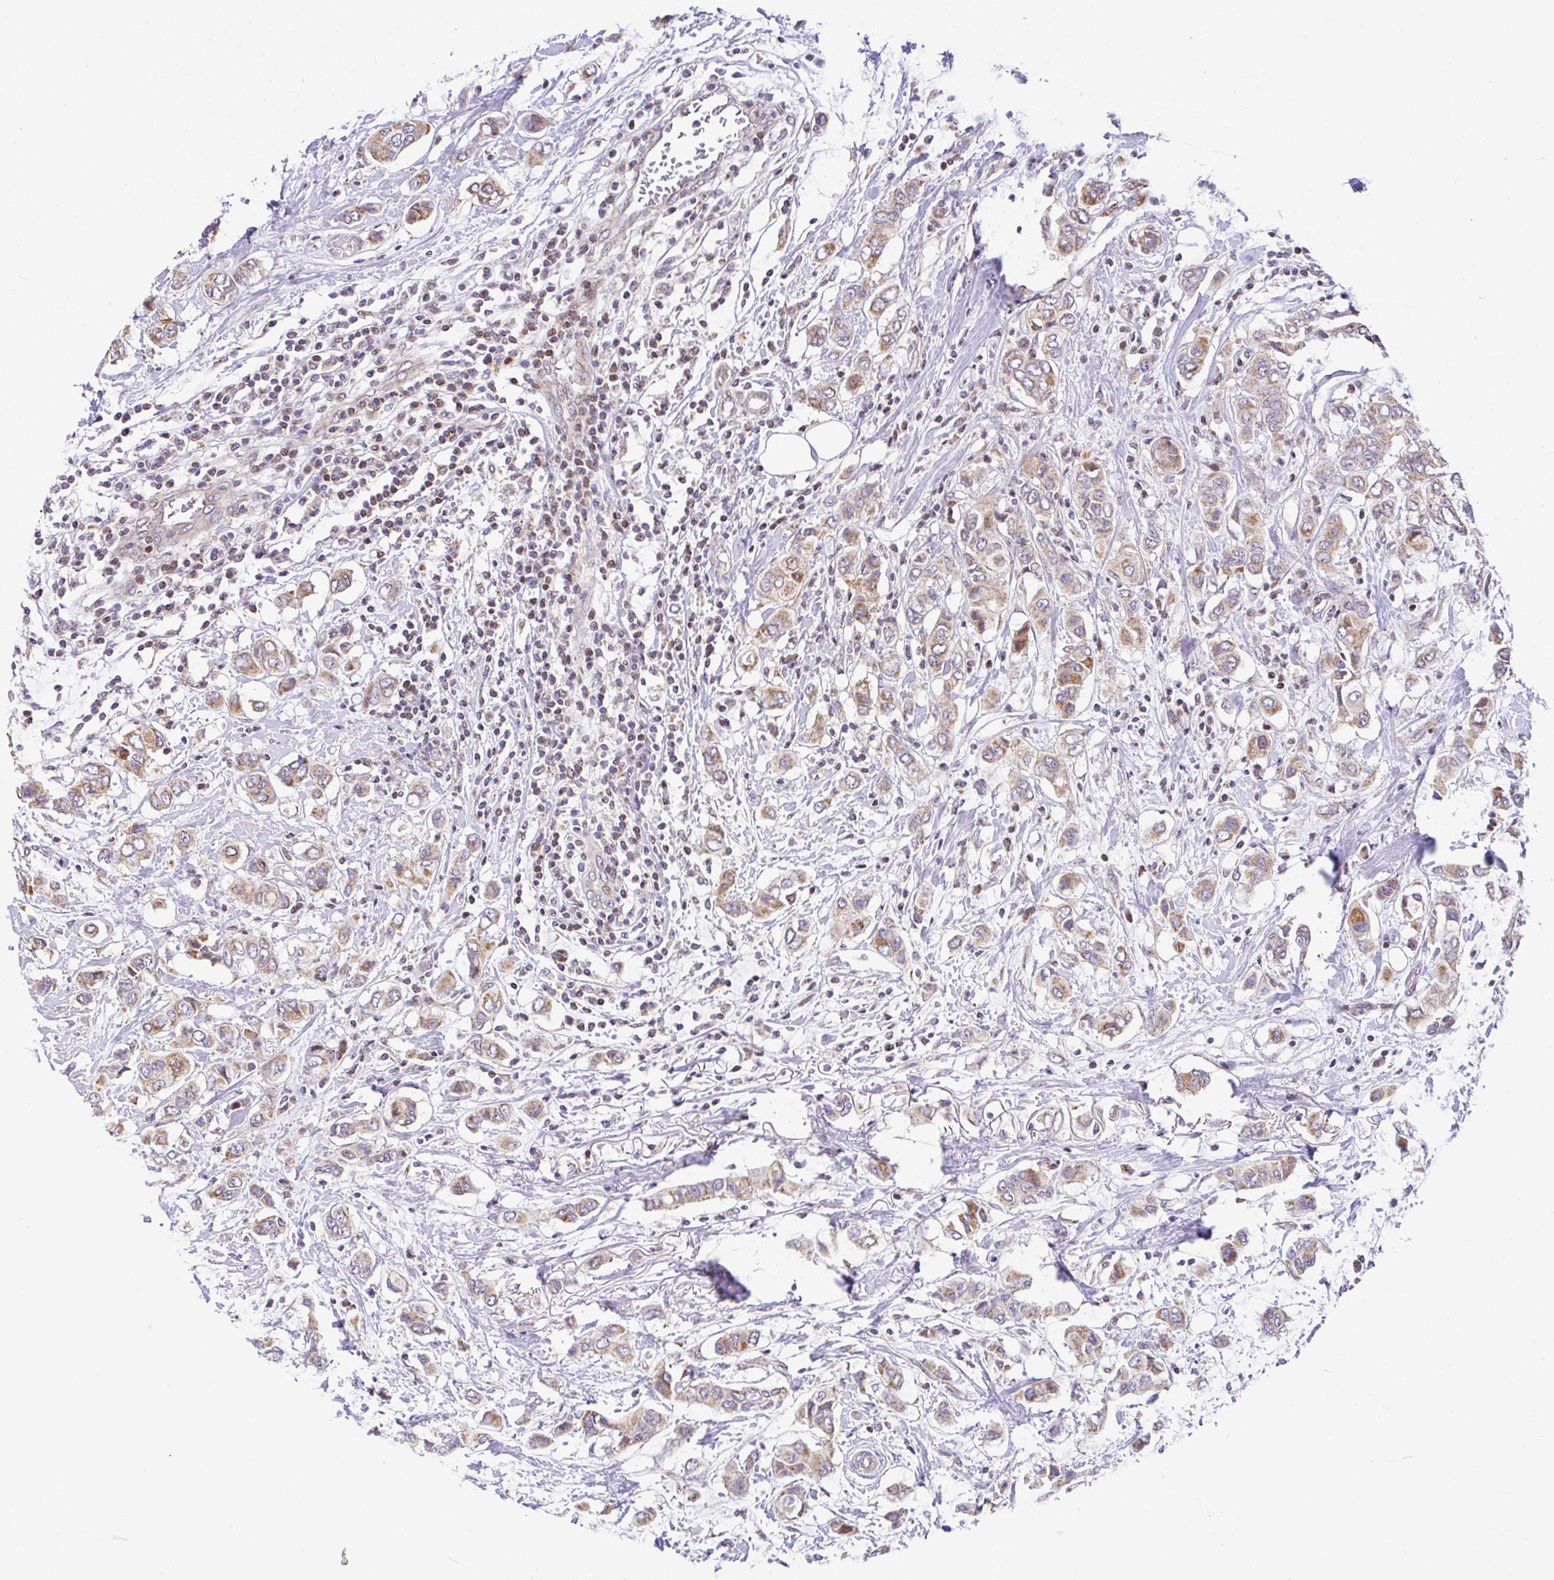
{"staining": {"intensity": "moderate", "quantity": ">75%", "location": "cytoplasmic/membranous"}, "tissue": "breast cancer", "cell_type": "Tumor cells", "image_type": "cancer", "snomed": [{"axis": "morphology", "description": "Lobular carcinoma"}, {"axis": "topography", "description": "Breast"}], "caption": "A medium amount of moderate cytoplasmic/membranous staining is appreciated in approximately >75% of tumor cells in lobular carcinoma (breast) tissue.", "gene": "FIGNL1", "patient": {"sex": "female", "age": 51}}